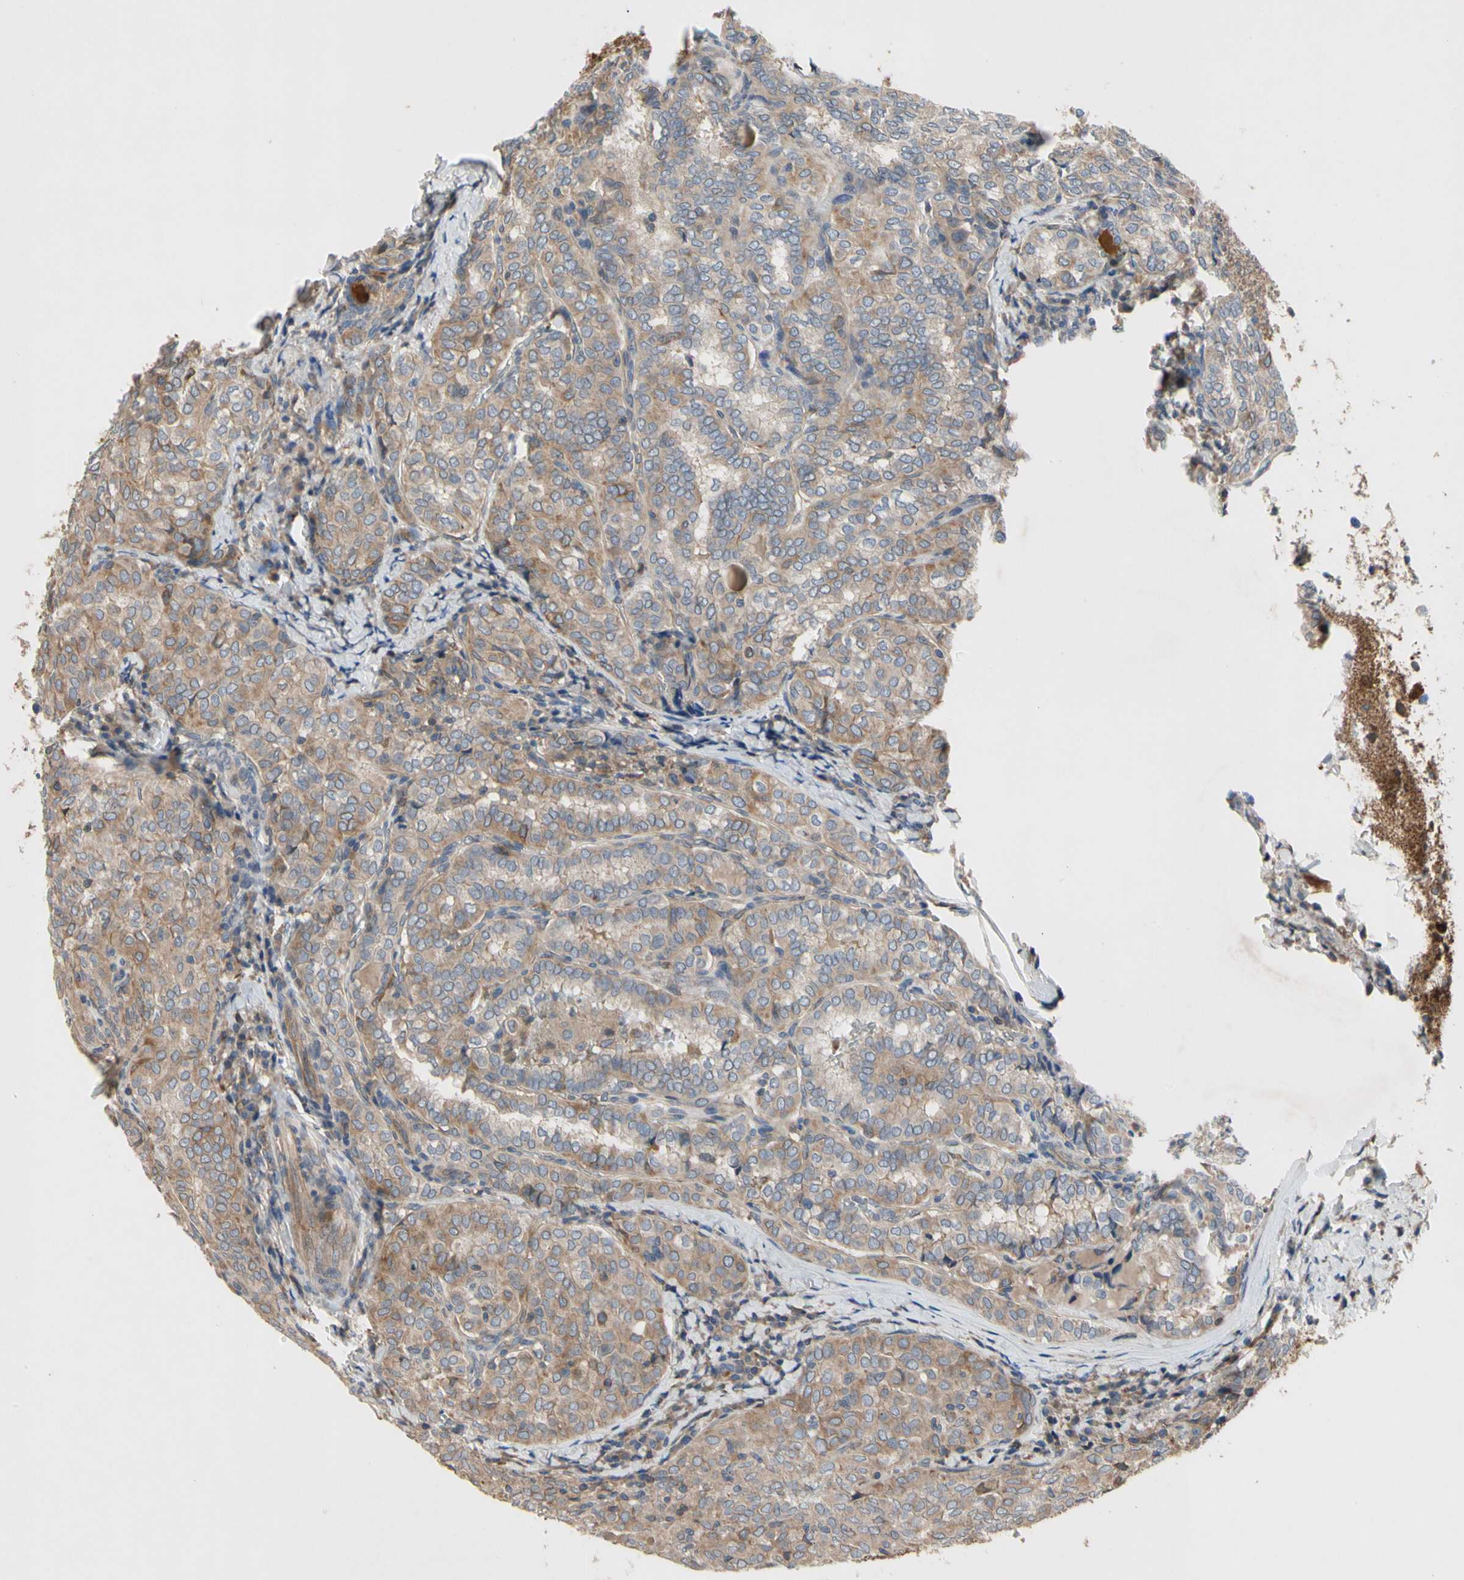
{"staining": {"intensity": "moderate", "quantity": ">75%", "location": "cytoplasmic/membranous"}, "tissue": "thyroid cancer", "cell_type": "Tumor cells", "image_type": "cancer", "snomed": [{"axis": "morphology", "description": "Normal tissue, NOS"}, {"axis": "morphology", "description": "Papillary adenocarcinoma, NOS"}, {"axis": "topography", "description": "Thyroid gland"}], "caption": "Immunohistochemistry (IHC) image of neoplastic tissue: human thyroid cancer stained using immunohistochemistry (IHC) shows medium levels of moderate protein expression localized specifically in the cytoplasmic/membranous of tumor cells, appearing as a cytoplasmic/membranous brown color.", "gene": "CRTAC1", "patient": {"sex": "female", "age": 30}}